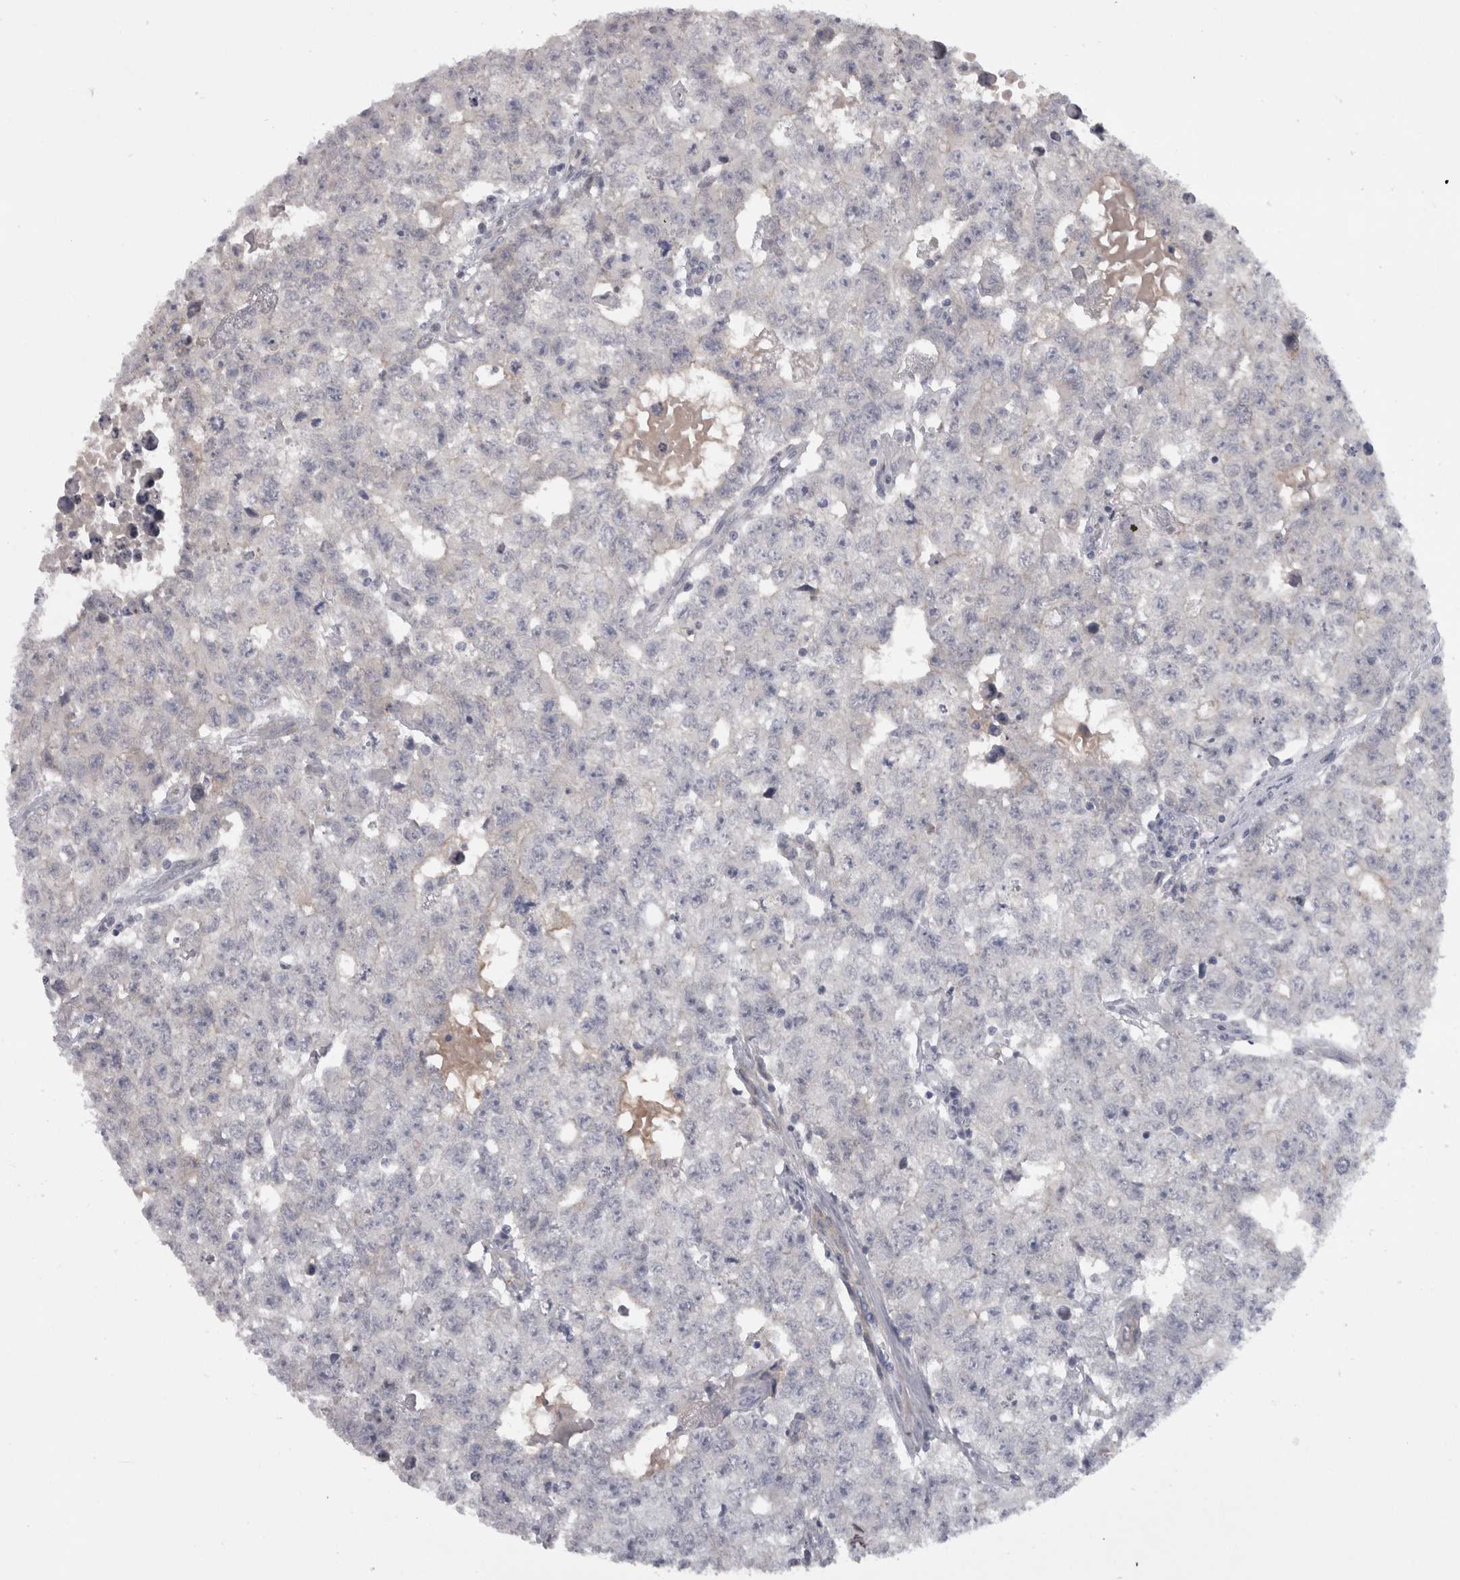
{"staining": {"intensity": "negative", "quantity": "none", "location": "none"}, "tissue": "testis cancer", "cell_type": "Tumor cells", "image_type": "cancer", "snomed": [{"axis": "morphology", "description": "Carcinoma, Embryonal, NOS"}, {"axis": "topography", "description": "Testis"}], "caption": "Testis cancer stained for a protein using immunohistochemistry reveals no positivity tumor cells.", "gene": "PPP1R12B", "patient": {"sex": "male", "age": 28}}